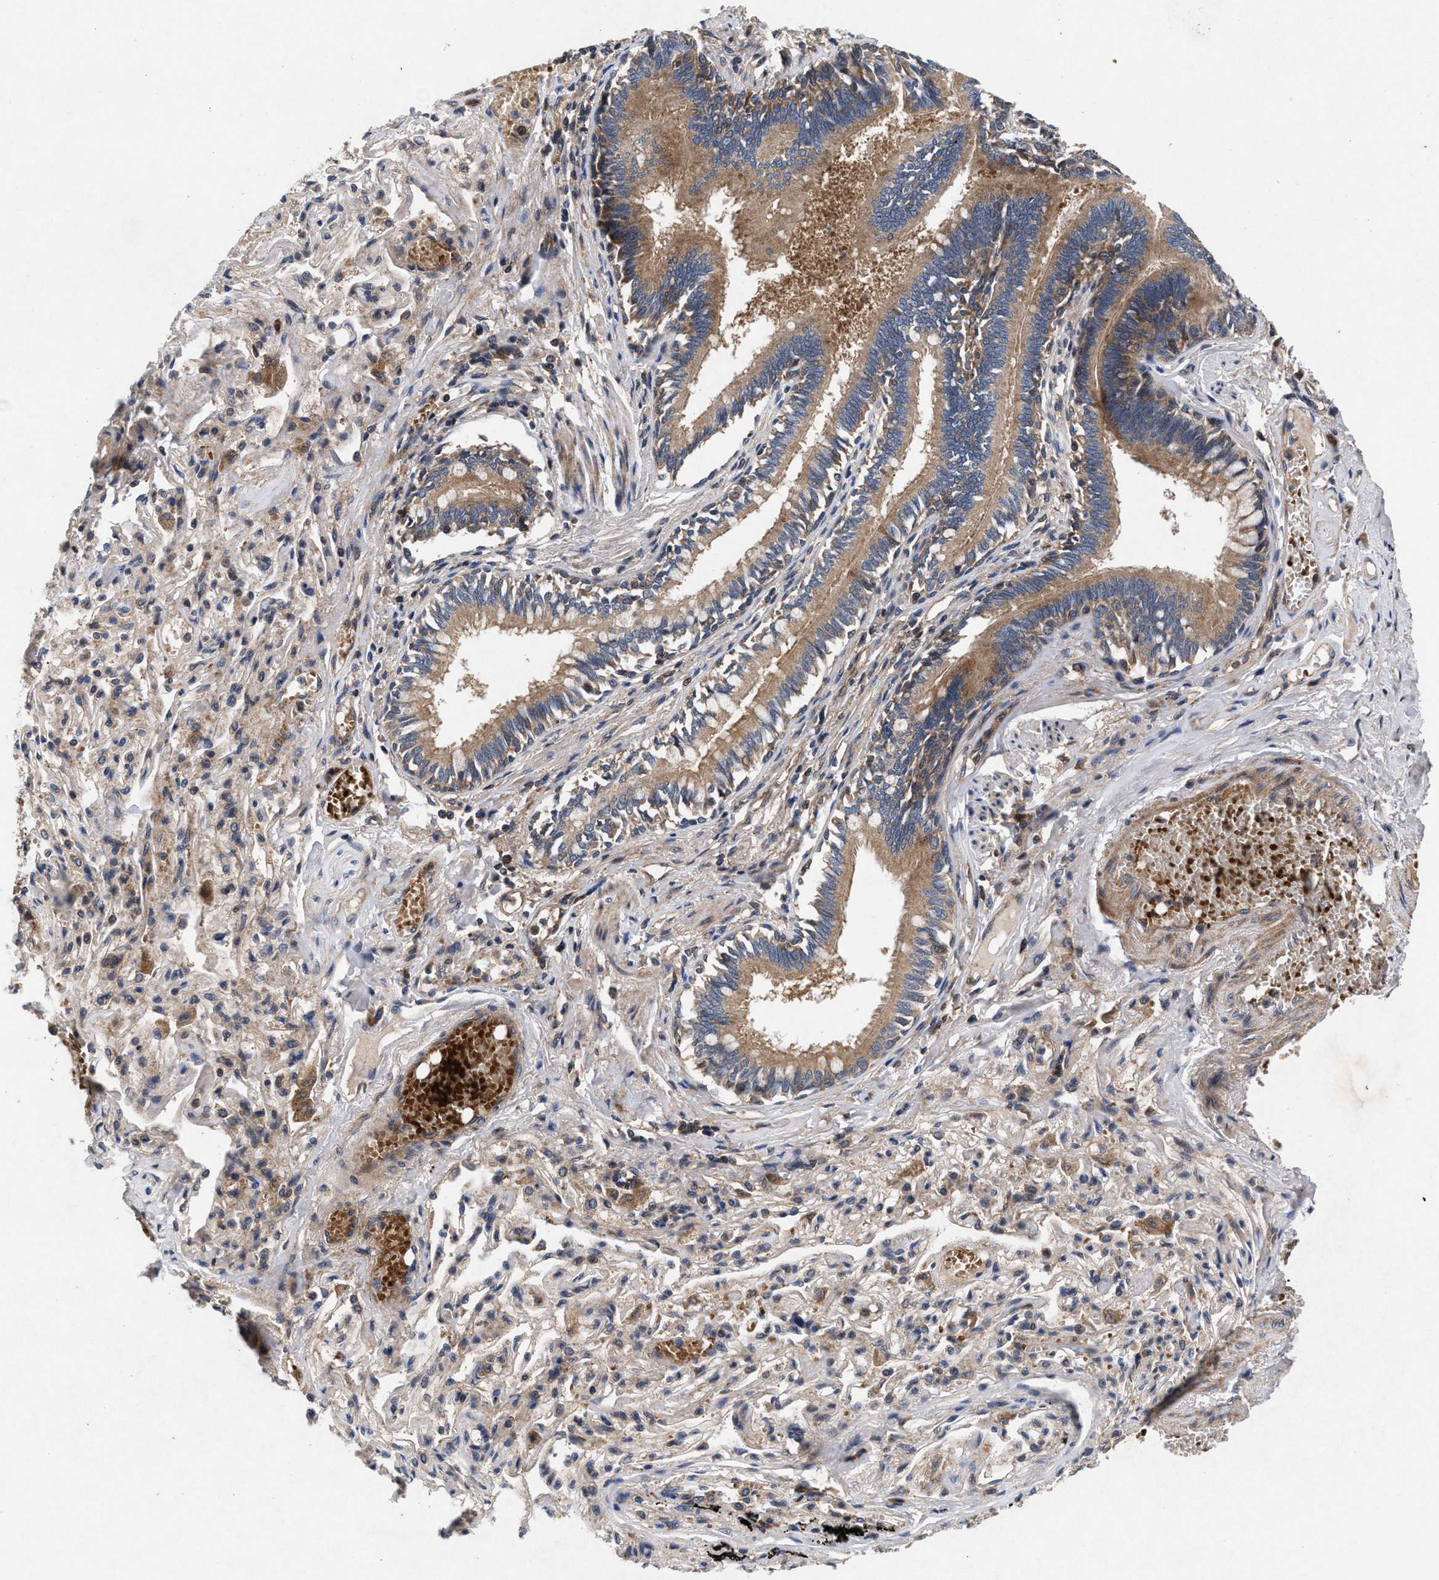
{"staining": {"intensity": "moderate", "quantity": ">75%", "location": "cytoplasmic/membranous"}, "tissue": "bronchus", "cell_type": "Respiratory epithelial cells", "image_type": "normal", "snomed": [{"axis": "morphology", "description": "Normal tissue, NOS"}, {"axis": "morphology", "description": "Inflammation, NOS"}, {"axis": "topography", "description": "Cartilage tissue"}, {"axis": "topography", "description": "Lung"}], "caption": "Protein expression analysis of unremarkable human bronchus reveals moderate cytoplasmic/membranous expression in about >75% of respiratory epithelial cells.", "gene": "NFKB2", "patient": {"sex": "male", "age": 71}}